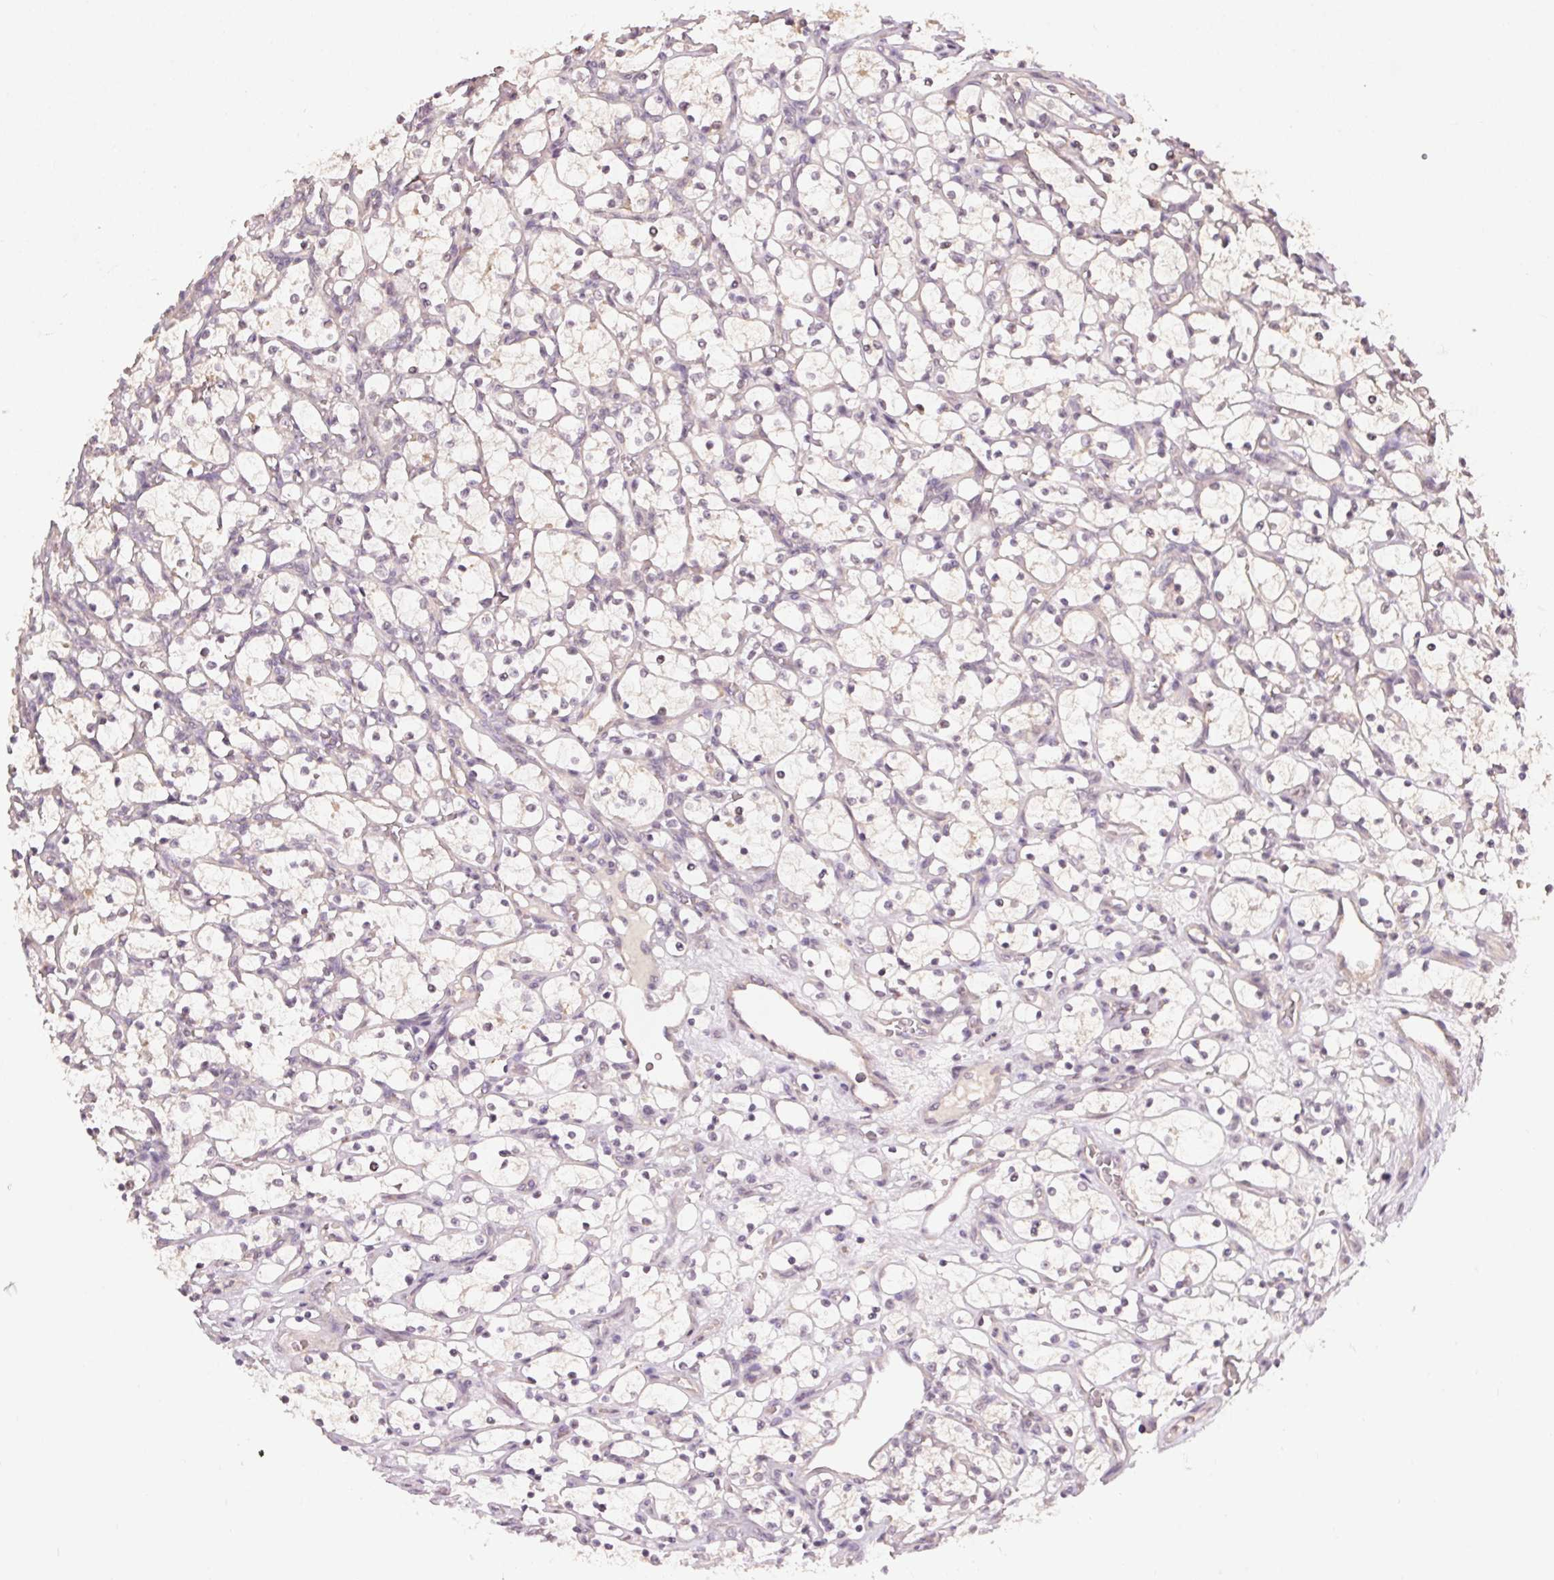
{"staining": {"intensity": "negative", "quantity": "none", "location": "none"}, "tissue": "renal cancer", "cell_type": "Tumor cells", "image_type": "cancer", "snomed": [{"axis": "morphology", "description": "Adenocarcinoma, NOS"}, {"axis": "topography", "description": "Kidney"}], "caption": "The micrograph displays no significant positivity in tumor cells of renal cancer (adenocarcinoma). (Stains: DAB (3,3'-diaminobenzidine) immunohistochemistry (IHC) with hematoxylin counter stain, Microscopy: brightfield microscopy at high magnification).", "gene": "ATP1B3", "patient": {"sex": "female", "age": 69}}